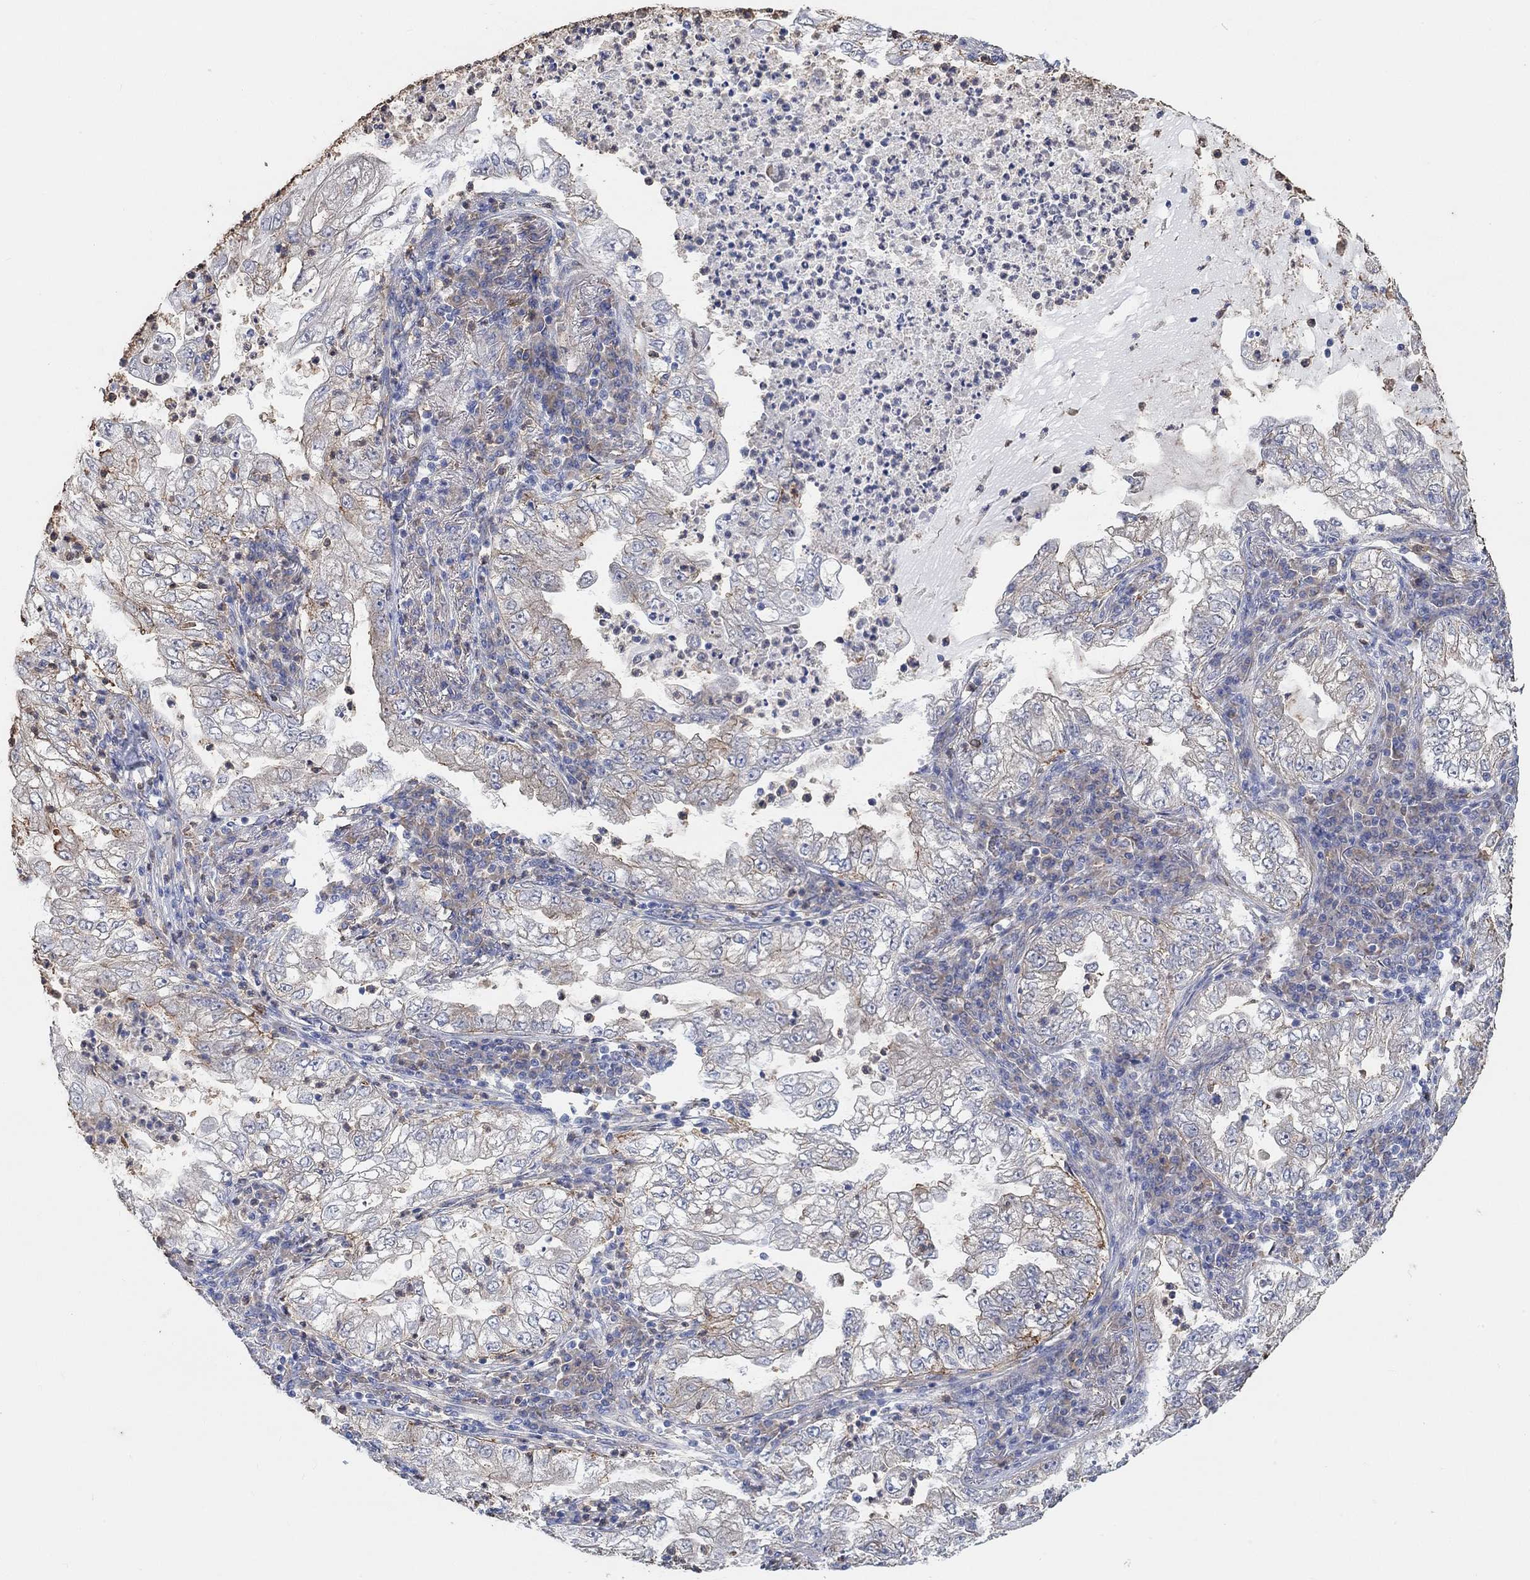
{"staining": {"intensity": "weak", "quantity": "<25%", "location": "cytoplasmic/membranous"}, "tissue": "lung cancer", "cell_type": "Tumor cells", "image_type": "cancer", "snomed": [{"axis": "morphology", "description": "Adenocarcinoma, NOS"}, {"axis": "topography", "description": "Lung"}], "caption": "Tumor cells show no significant protein positivity in lung adenocarcinoma.", "gene": "SYT16", "patient": {"sex": "female", "age": 73}}